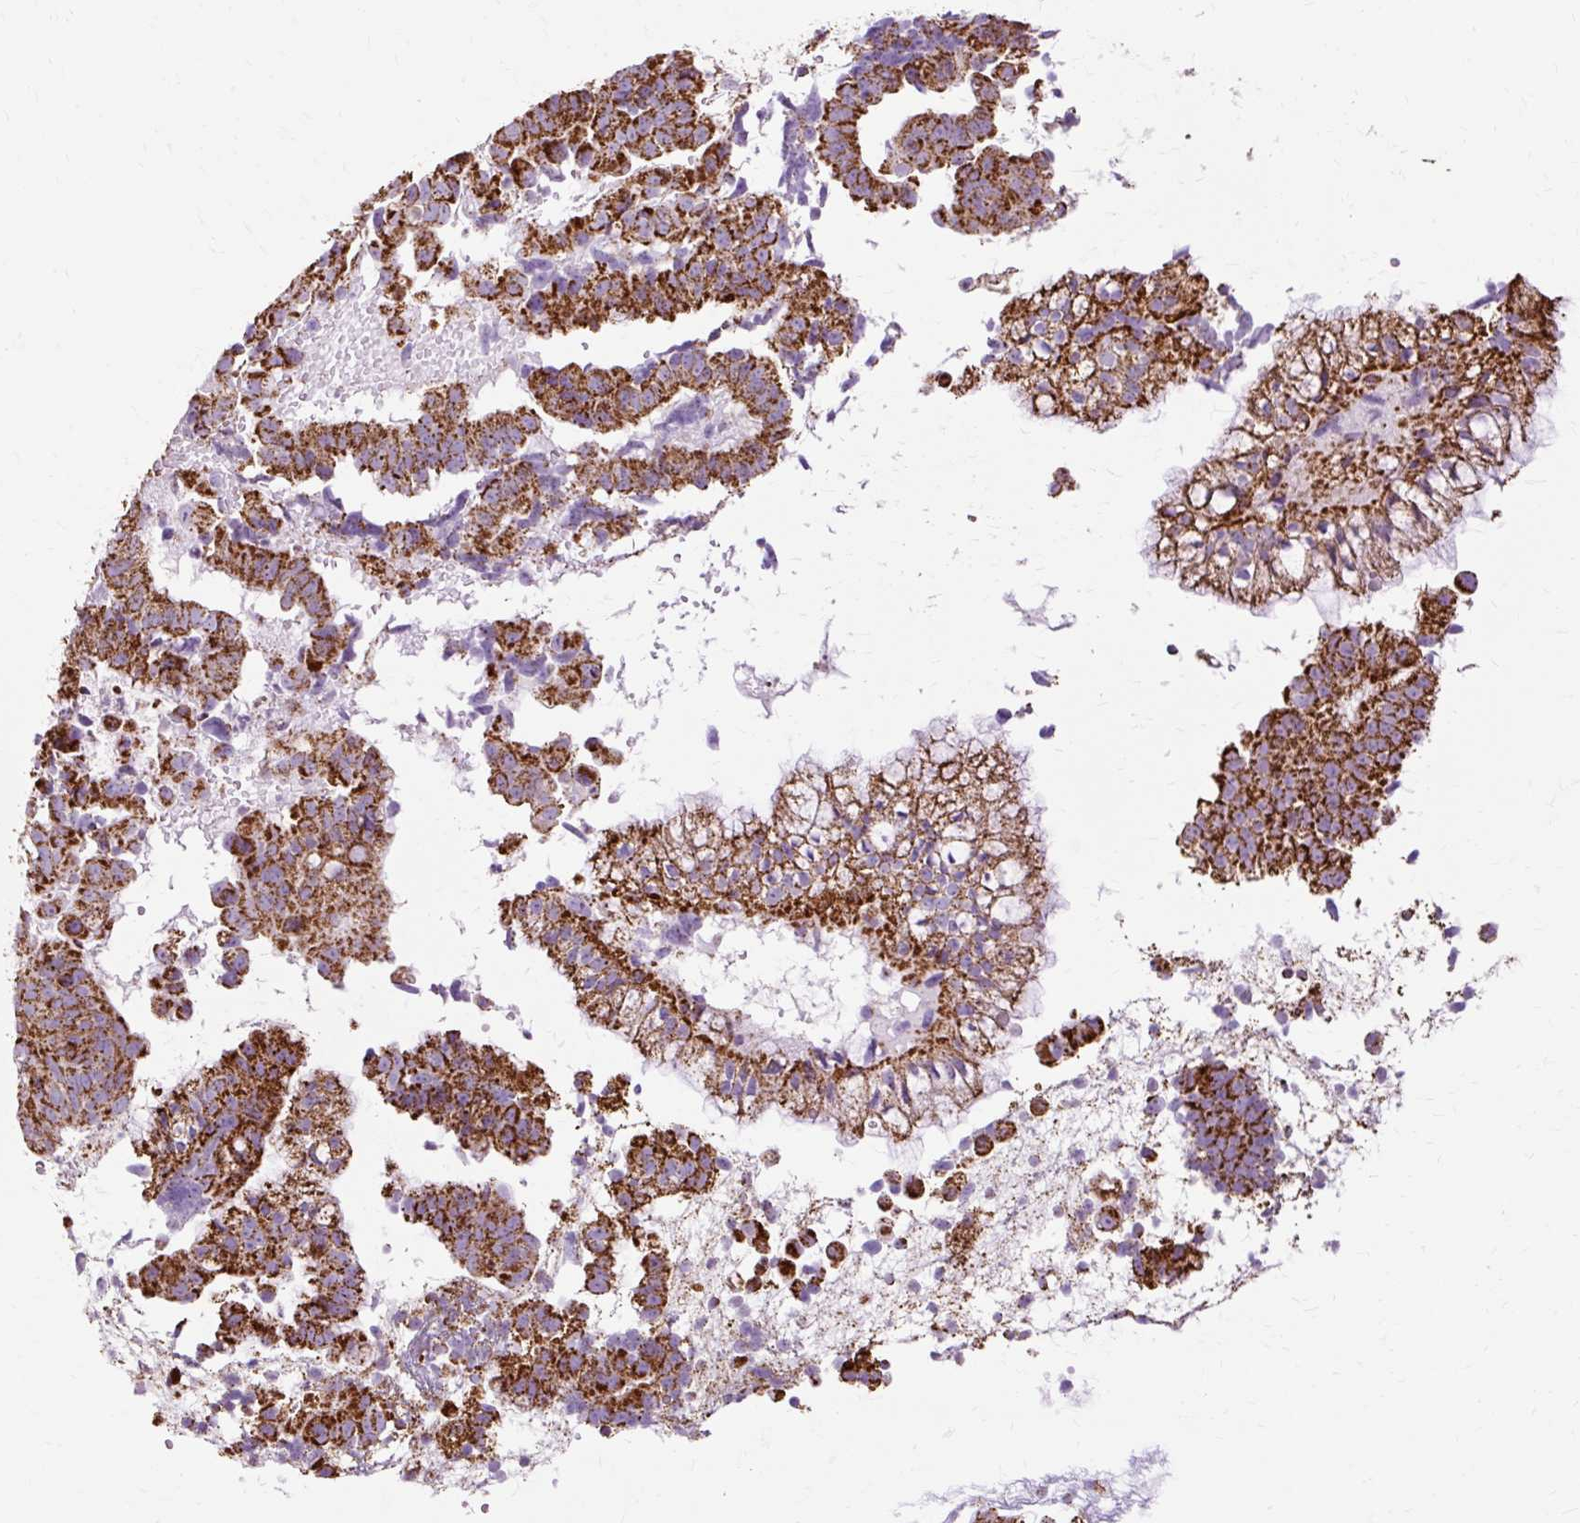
{"staining": {"intensity": "strong", "quantity": ">75%", "location": "cytoplasmic/membranous"}, "tissue": "endometrial cancer", "cell_type": "Tumor cells", "image_type": "cancer", "snomed": [{"axis": "morphology", "description": "Adenocarcinoma, NOS"}, {"axis": "topography", "description": "Endometrium"}], "caption": "Immunohistochemistry image of human adenocarcinoma (endometrial) stained for a protein (brown), which reveals high levels of strong cytoplasmic/membranous staining in about >75% of tumor cells.", "gene": "DLAT", "patient": {"sex": "female", "age": 76}}